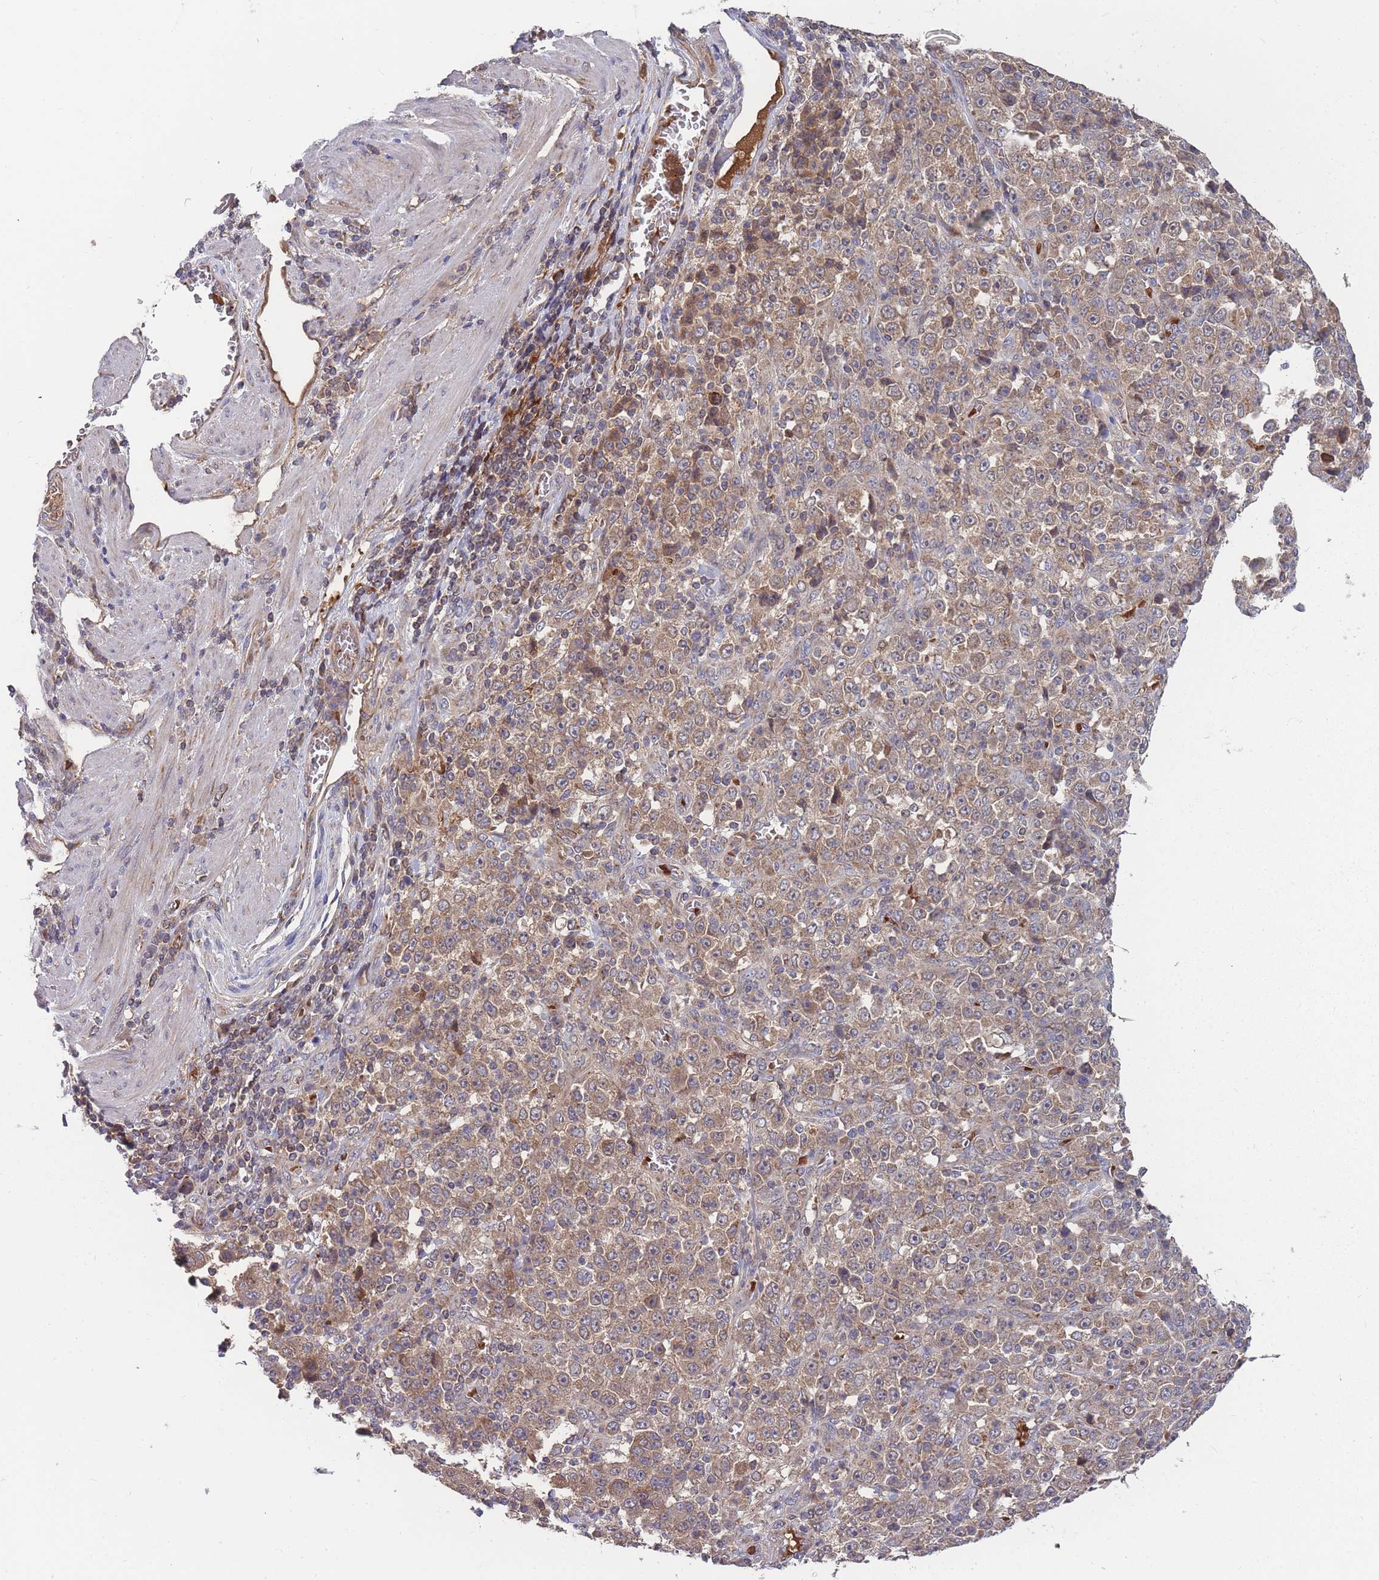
{"staining": {"intensity": "moderate", "quantity": ">75%", "location": "cytoplasmic/membranous"}, "tissue": "stomach cancer", "cell_type": "Tumor cells", "image_type": "cancer", "snomed": [{"axis": "morphology", "description": "Normal tissue, NOS"}, {"axis": "morphology", "description": "Adenocarcinoma, NOS"}, {"axis": "topography", "description": "Stomach, upper"}, {"axis": "topography", "description": "Stomach"}], "caption": "The micrograph displays a brown stain indicating the presence of a protein in the cytoplasmic/membranous of tumor cells in adenocarcinoma (stomach).", "gene": "SLC35B4", "patient": {"sex": "male", "age": 59}}